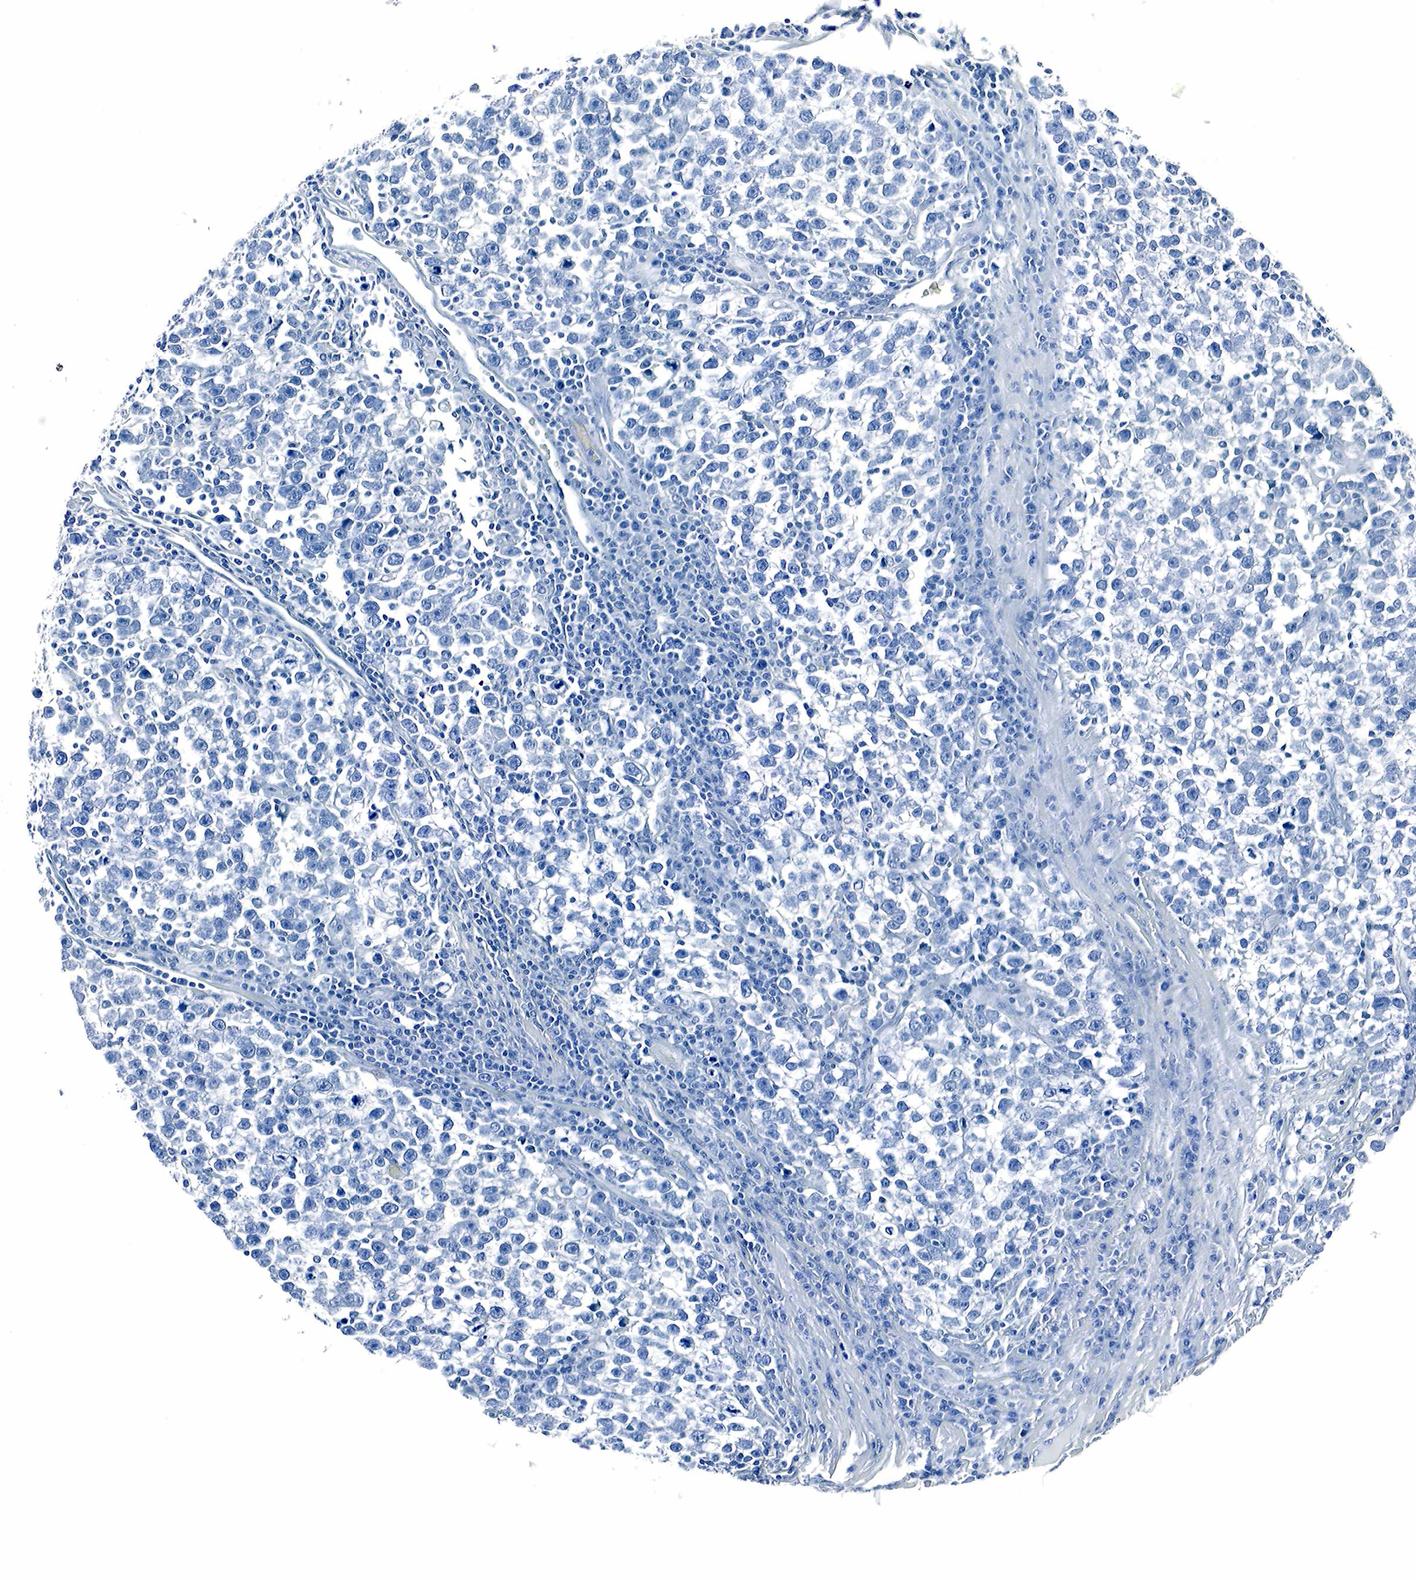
{"staining": {"intensity": "negative", "quantity": "none", "location": "none"}, "tissue": "testis cancer", "cell_type": "Tumor cells", "image_type": "cancer", "snomed": [{"axis": "morphology", "description": "Seminoma, NOS"}, {"axis": "topography", "description": "Testis"}], "caption": "An image of human testis cancer is negative for staining in tumor cells. (DAB (3,3'-diaminobenzidine) immunohistochemistry with hematoxylin counter stain).", "gene": "GCG", "patient": {"sex": "male", "age": 43}}